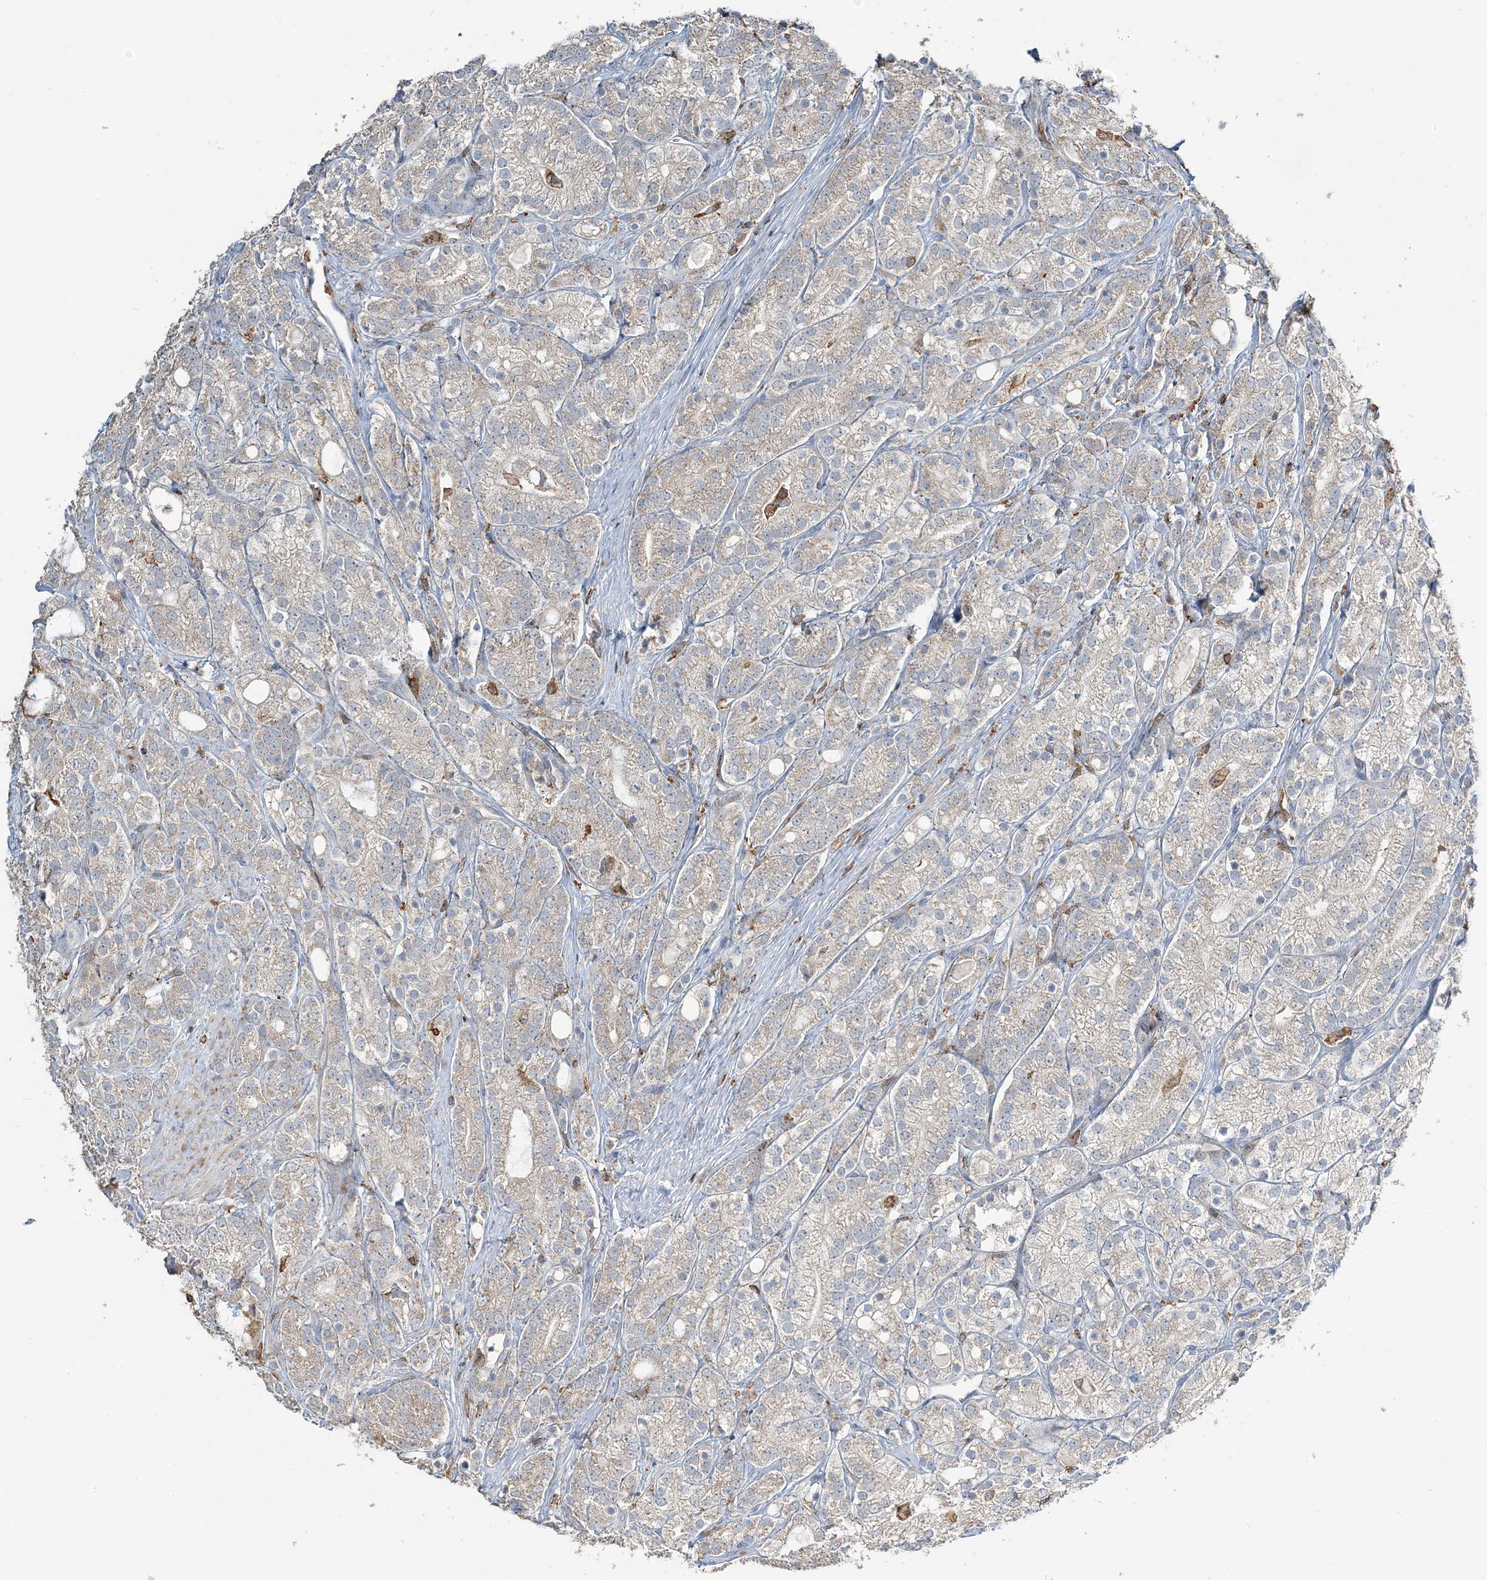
{"staining": {"intensity": "weak", "quantity": "25%-75%", "location": "cytoplasmic/membranous"}, "tissue": "prostate cancer", "cell_type": "Tumor cells", "image_type": "cancer", "snomed": [{"axis": "morphology", "description": "Adenocarcinoma, High grade"}, {"axis": "topography", "description": "Prostate"}], "caption": "Weak cytoplasmic/membranous staining for a protein is appreciated in about 25%-75% of tumor cells of prostate cancer (high-grade adenocarcinoma) using immunohistochemistry.", "gene": "TMLHE", "patient": {"sex": "male", "age": 57}}